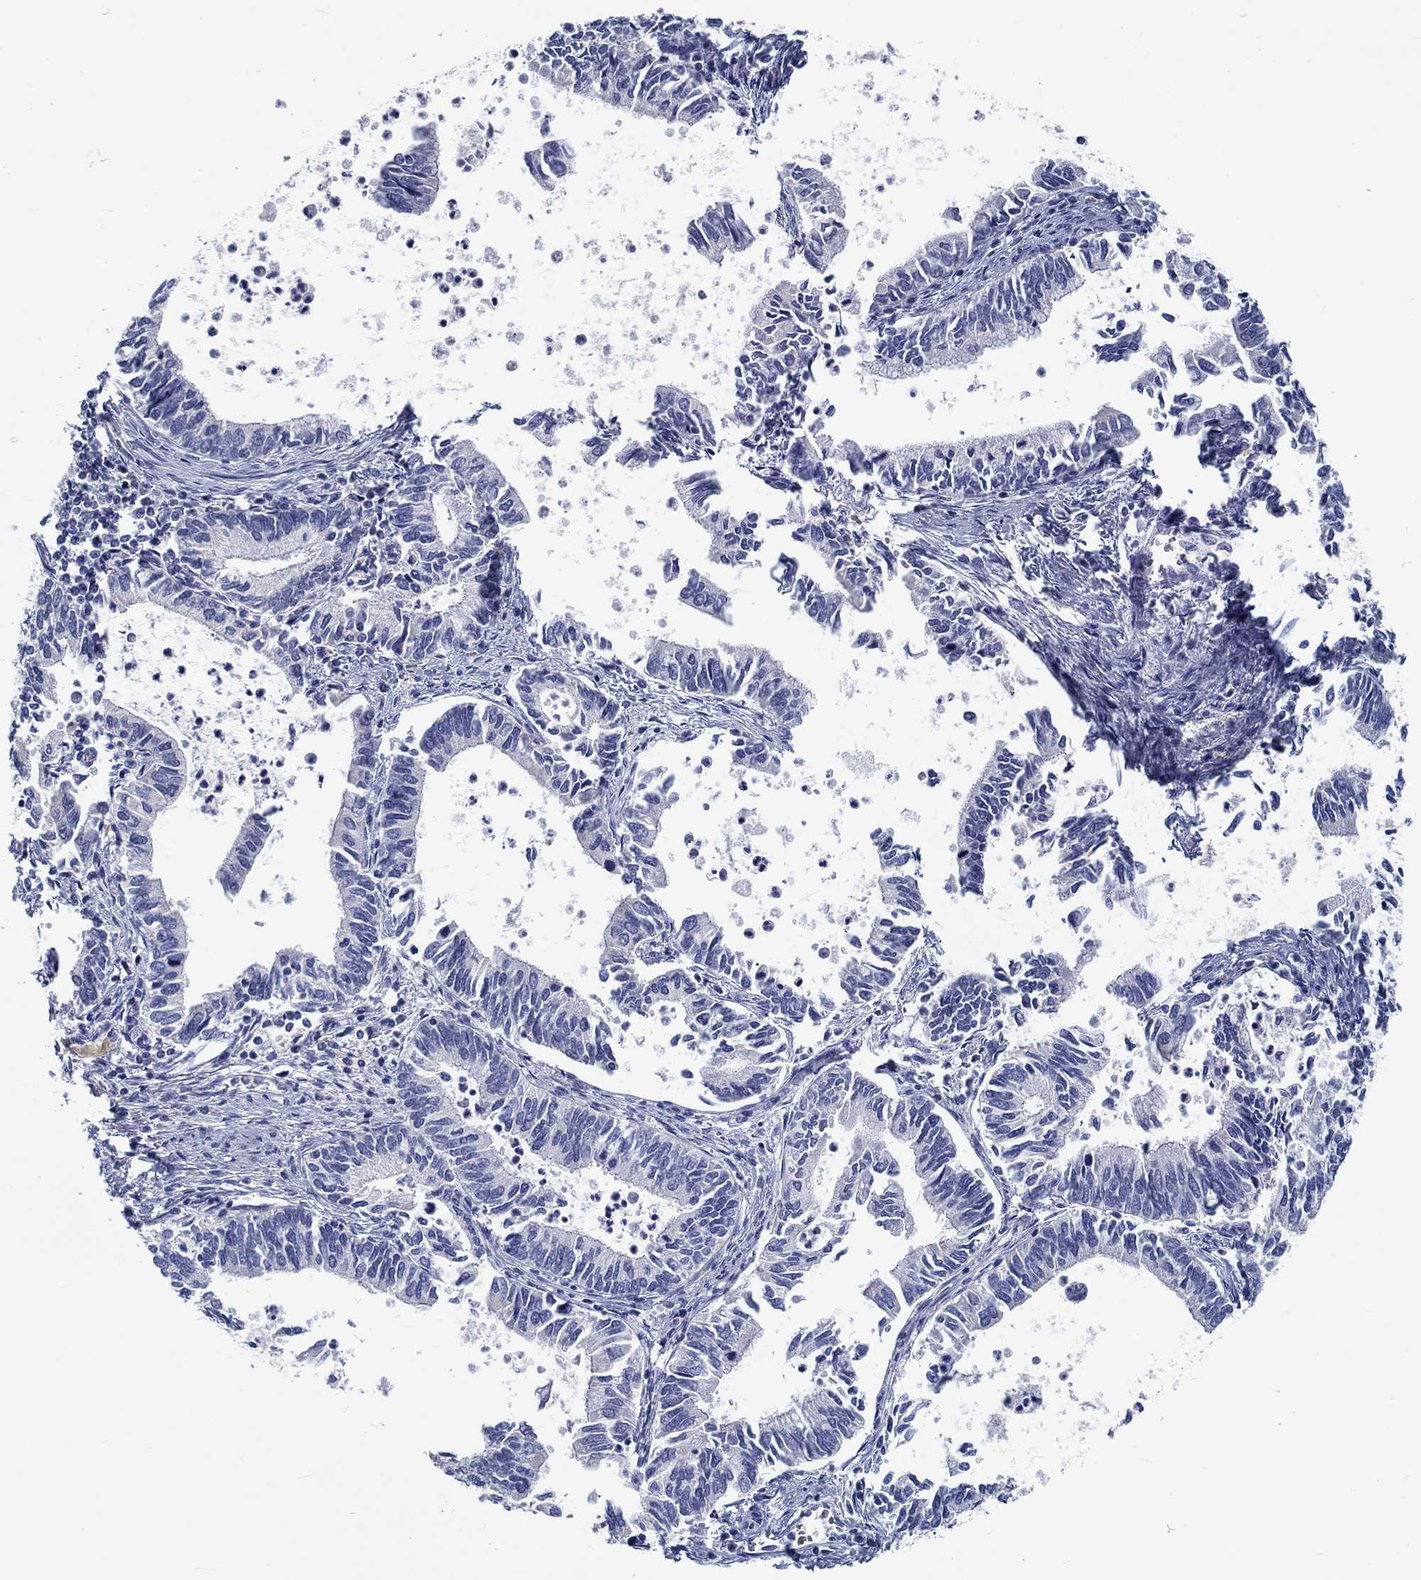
{"staining": {"intensity": "negative", "quantity": "none", "location": "none"}, "tissue": "cervical cancer", "cell_type": "Tumor cells", "image_type": "cancer", "snomed": [{"axis": "morphology", "description": "Adenocarcinoma, NOS"}, {"axis": "topography", "description": "Cervix"}], "caption": "The immunohistochemistry (IHC) image has no significant positivity in tumor cells of cervical cancer tissue.", "gene": "MYBPC1", "patient": {"sex": "female", "age": 42}}